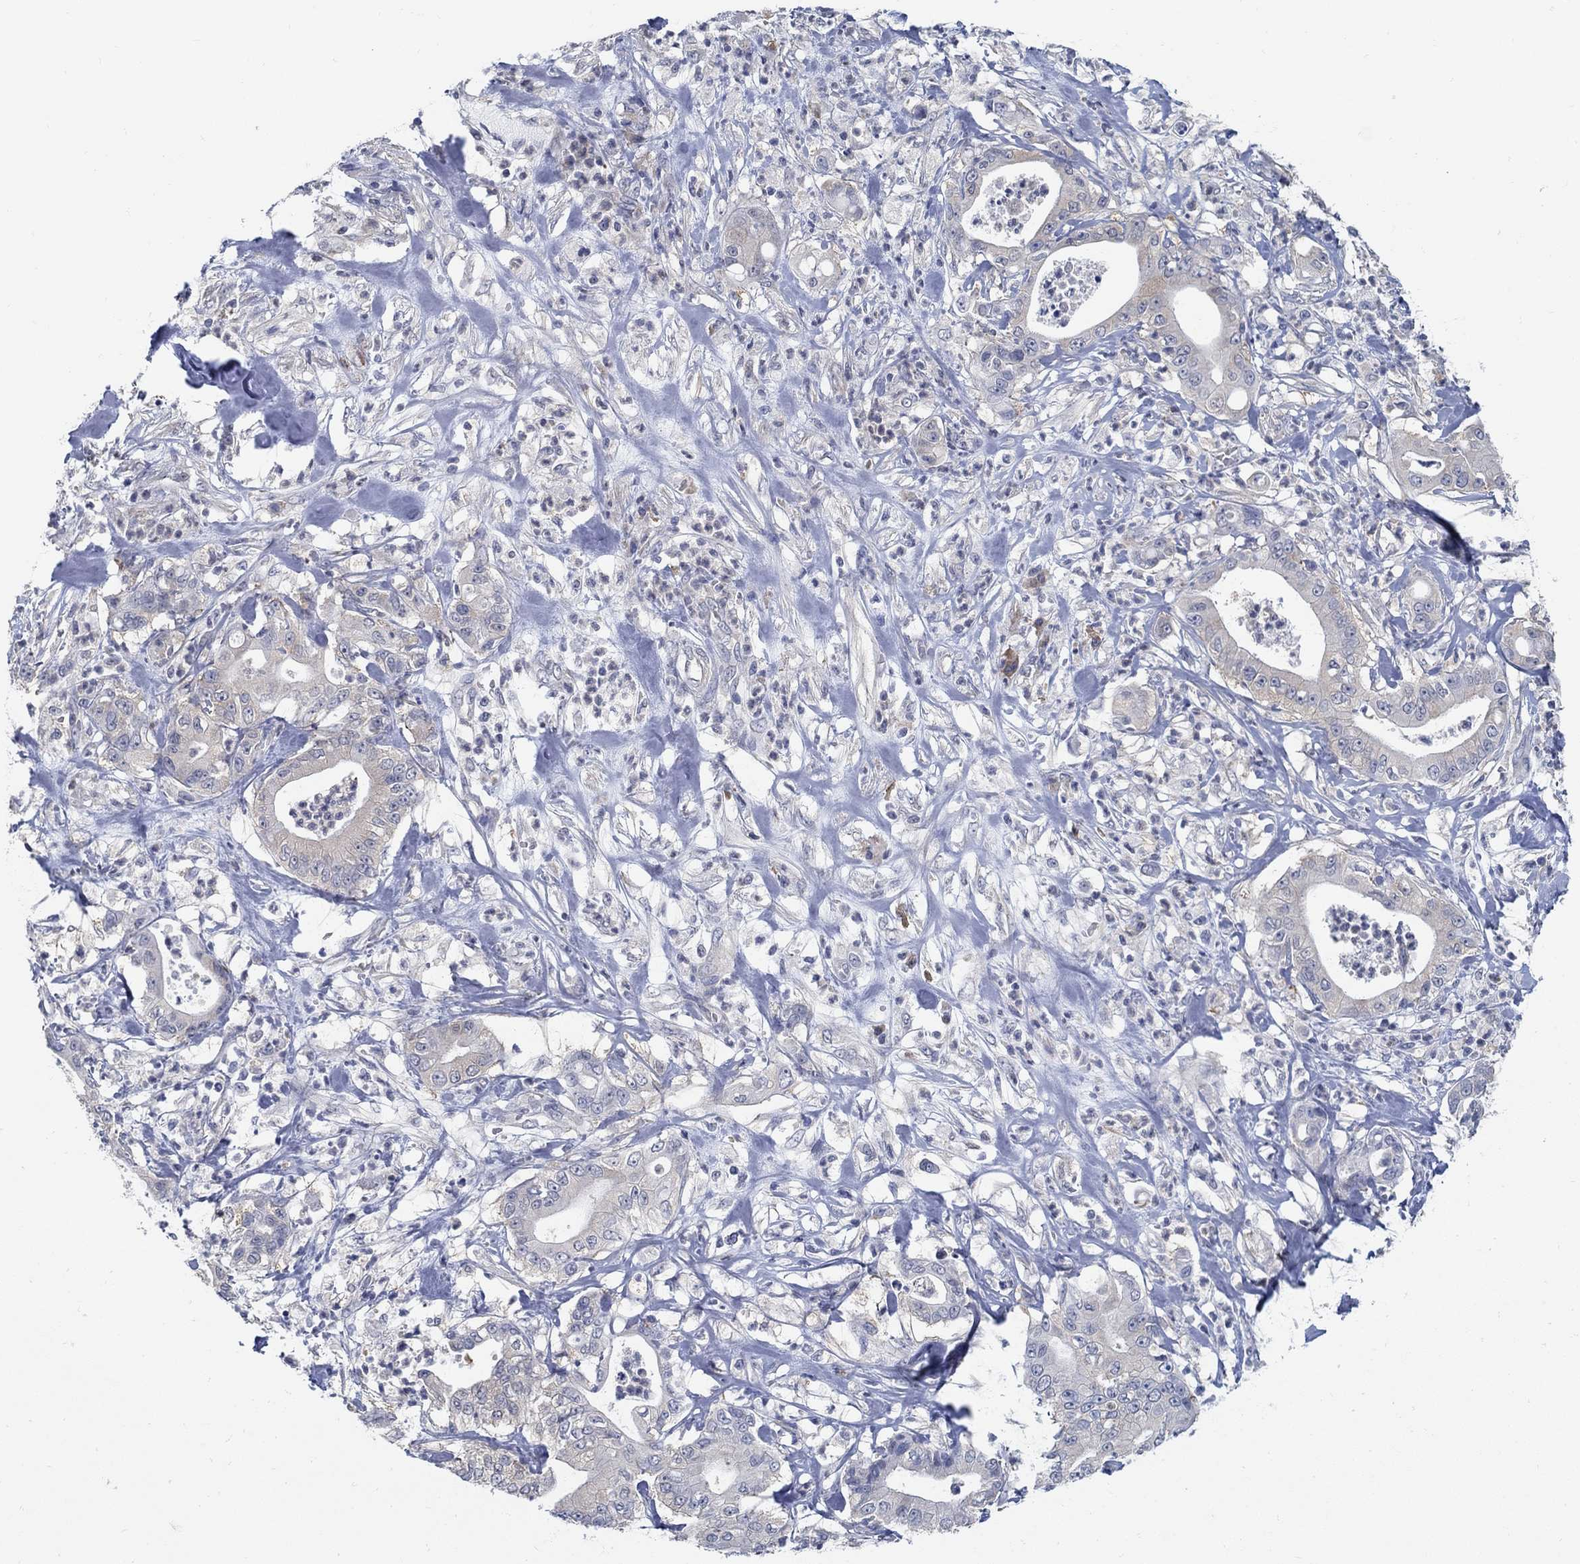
{"staining": {"intensity": "weak", "quantity": "25%-75%", "location": "cytoplasmic/membranous"}, "tissue": "pancreatic cancer", "cell_type": "Tumor cells", "image_type": "cancer", "snomed": [{"axis": "morphology", "description": "Adenocarcinoma, NOS"}, {"axis": "topography", "description": "Pancreas"}], "caption": "Pancreatic cancer was stained to show a protein in brown. There is low levels of weak cytoplasmic/membranous expression in approximately 25%-75% of tumor cells.", "gene": "PCDH11X", "patient": {"sex": "male", "age": 71}}